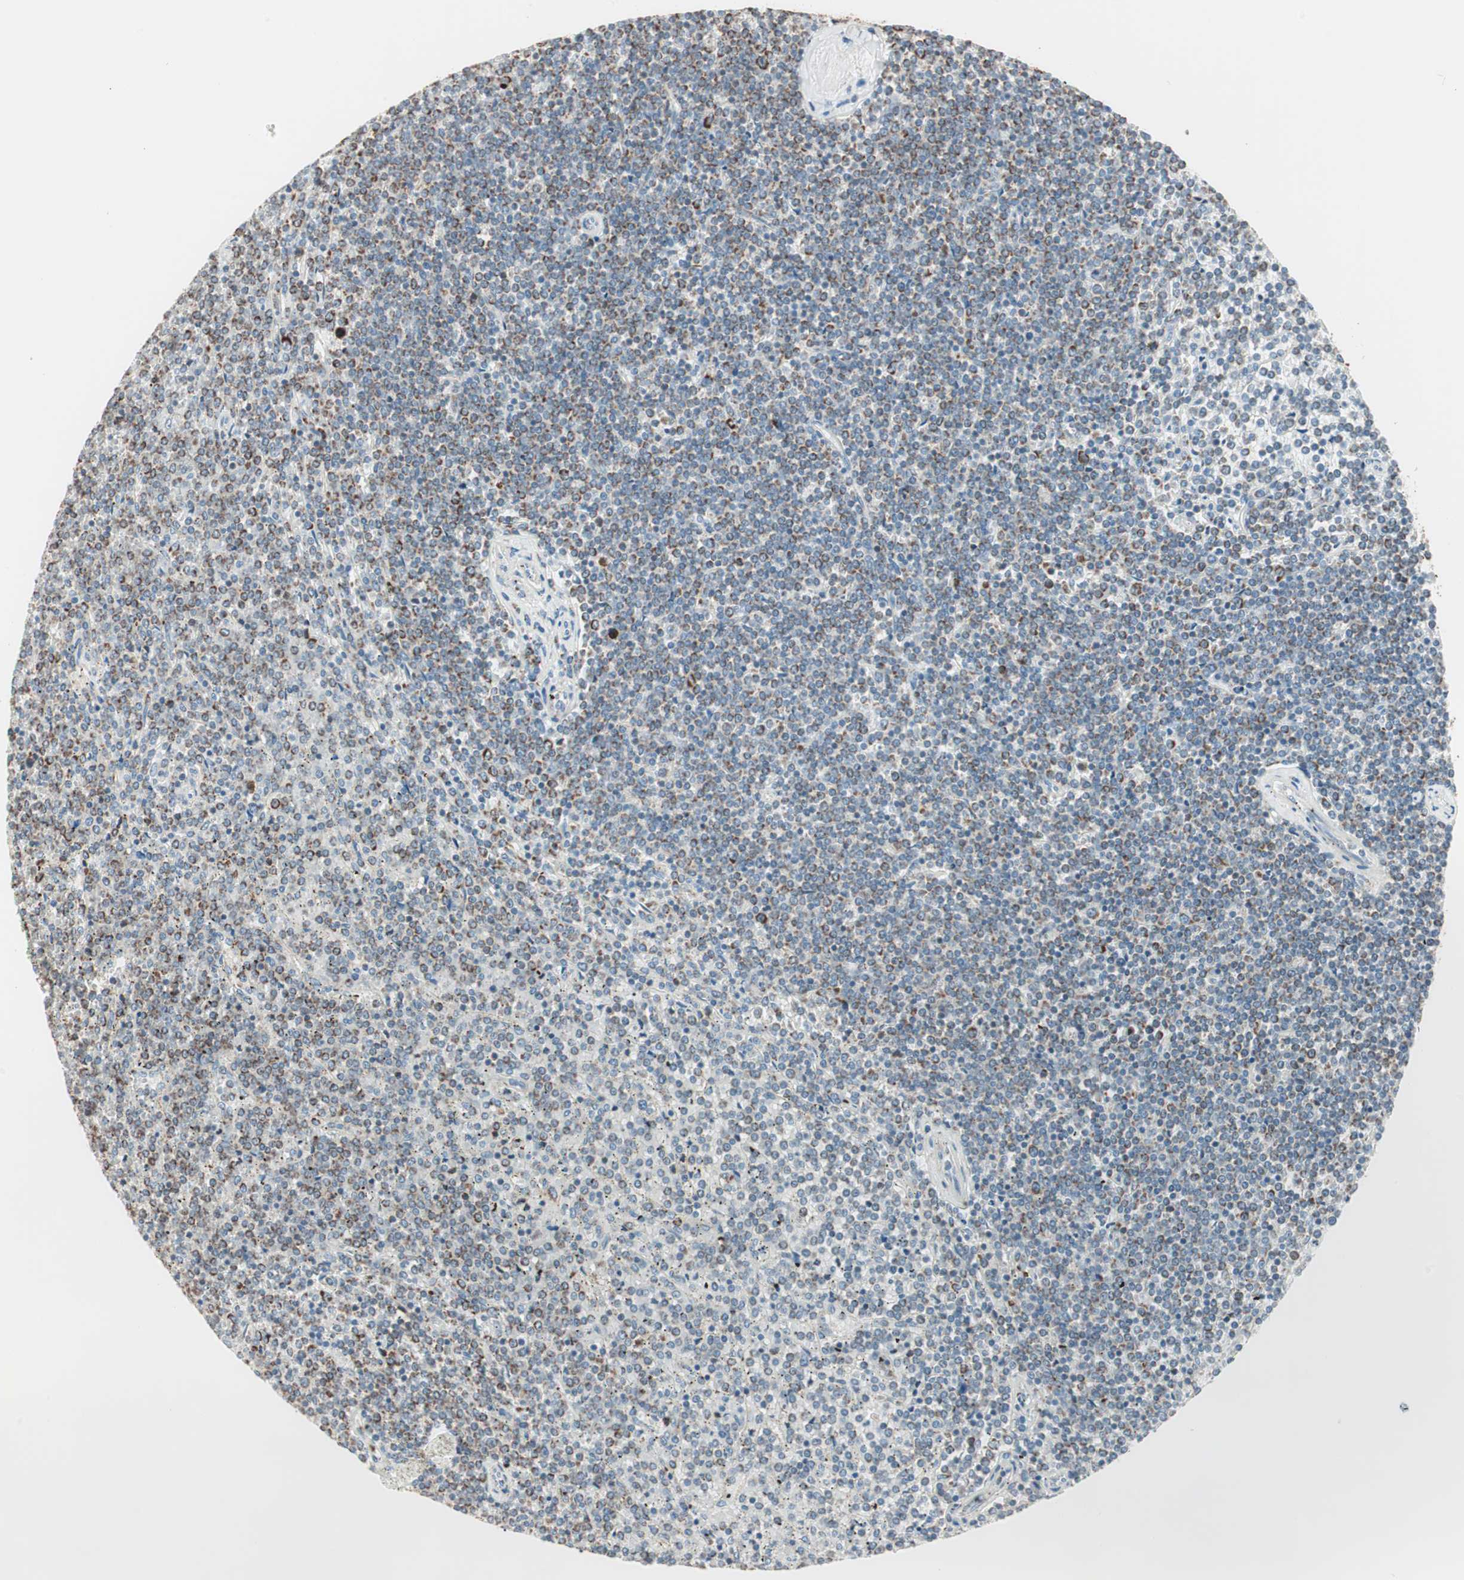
{"staining": {"intensity": "strong", "quantity": "25%-75%", "location": "cytoplasmic/membranous"}, "tissue": "lymphoma", "cell_type": "Tumor cells", "image_type": "cancer", "snomed": [{"axis": "morphology", "description": "Malignant lymphoma, non-Hodgkin's type, Low grade"}, {"axis": "topography", "description": "Spleen"}], "caption": "IHC of human low-grade malignant lymphoma, non-Hodgkin's type displays high levels of strong cytoplasmic/membranous staining in about 25%-75% of tumor cells.", "gene": "TOMM20", "patient": {"sex": "female", "age": 19}}